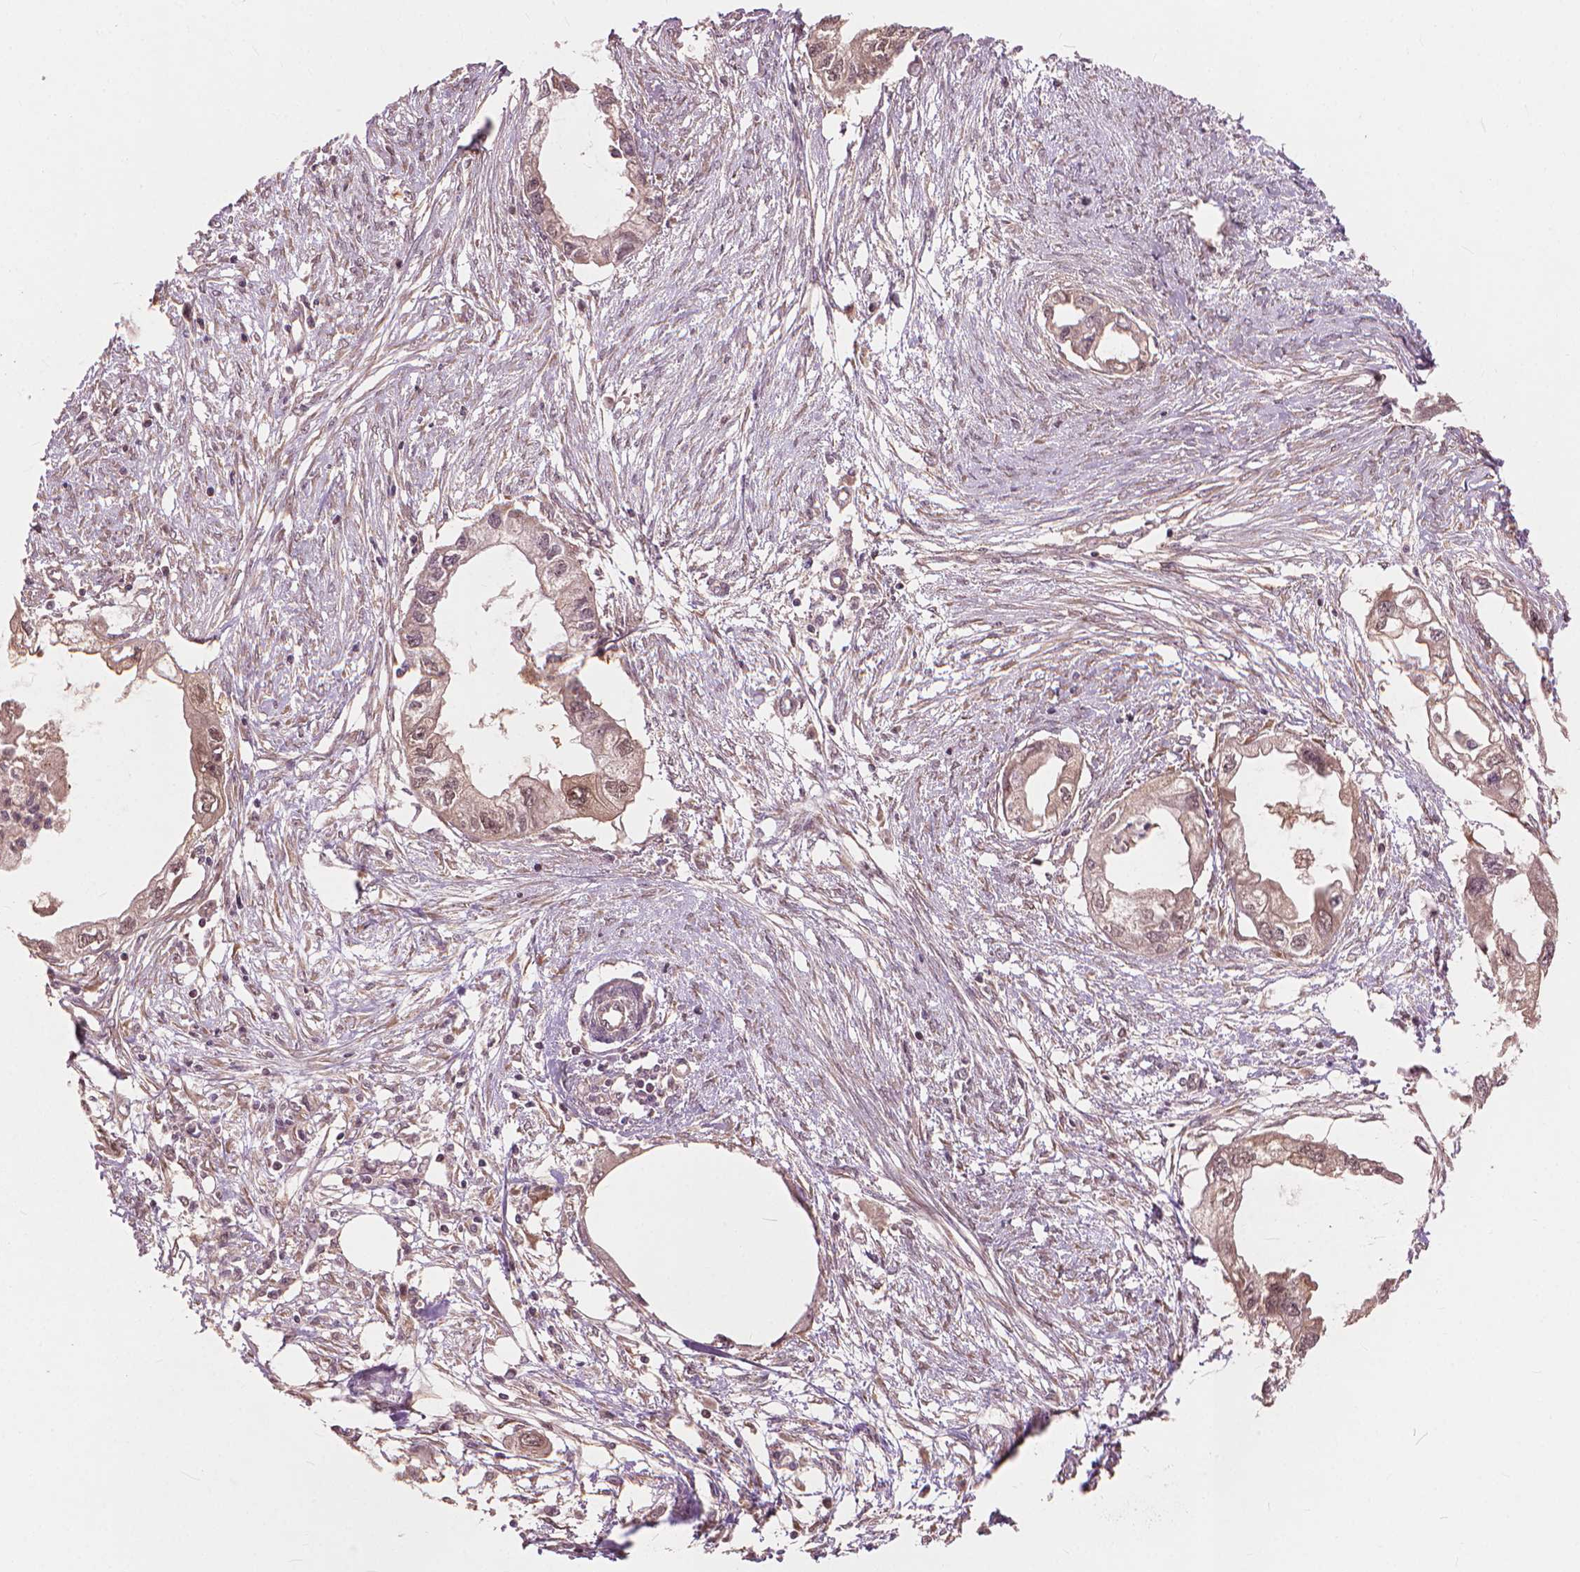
{"staining": {"intensity": "weak", "quantity": "25%-75%", "location": "nuclear"}, "tissue": "endometrial cancer", "cell_type": "Tumor cells", "image_type": "cancer", "snomed": [{"axis": "morphology", "description": "Adenocarcinoma, NOS"}, {"axis": "morphology", "description": "Adenocarcinoma, metastatic, NOS"}, {"axis": "topography", "description": "Adipose tissue"}, {"axis": "topography", "description": "Endometrium"}], "caption": "Weak nuclear staining is present in about 25%-75% of tumor cells in endometrial cancer (metastatic adenocarcinoma).", "gene": "SSU72", "patient": {"sex": "female", "age": 67}}